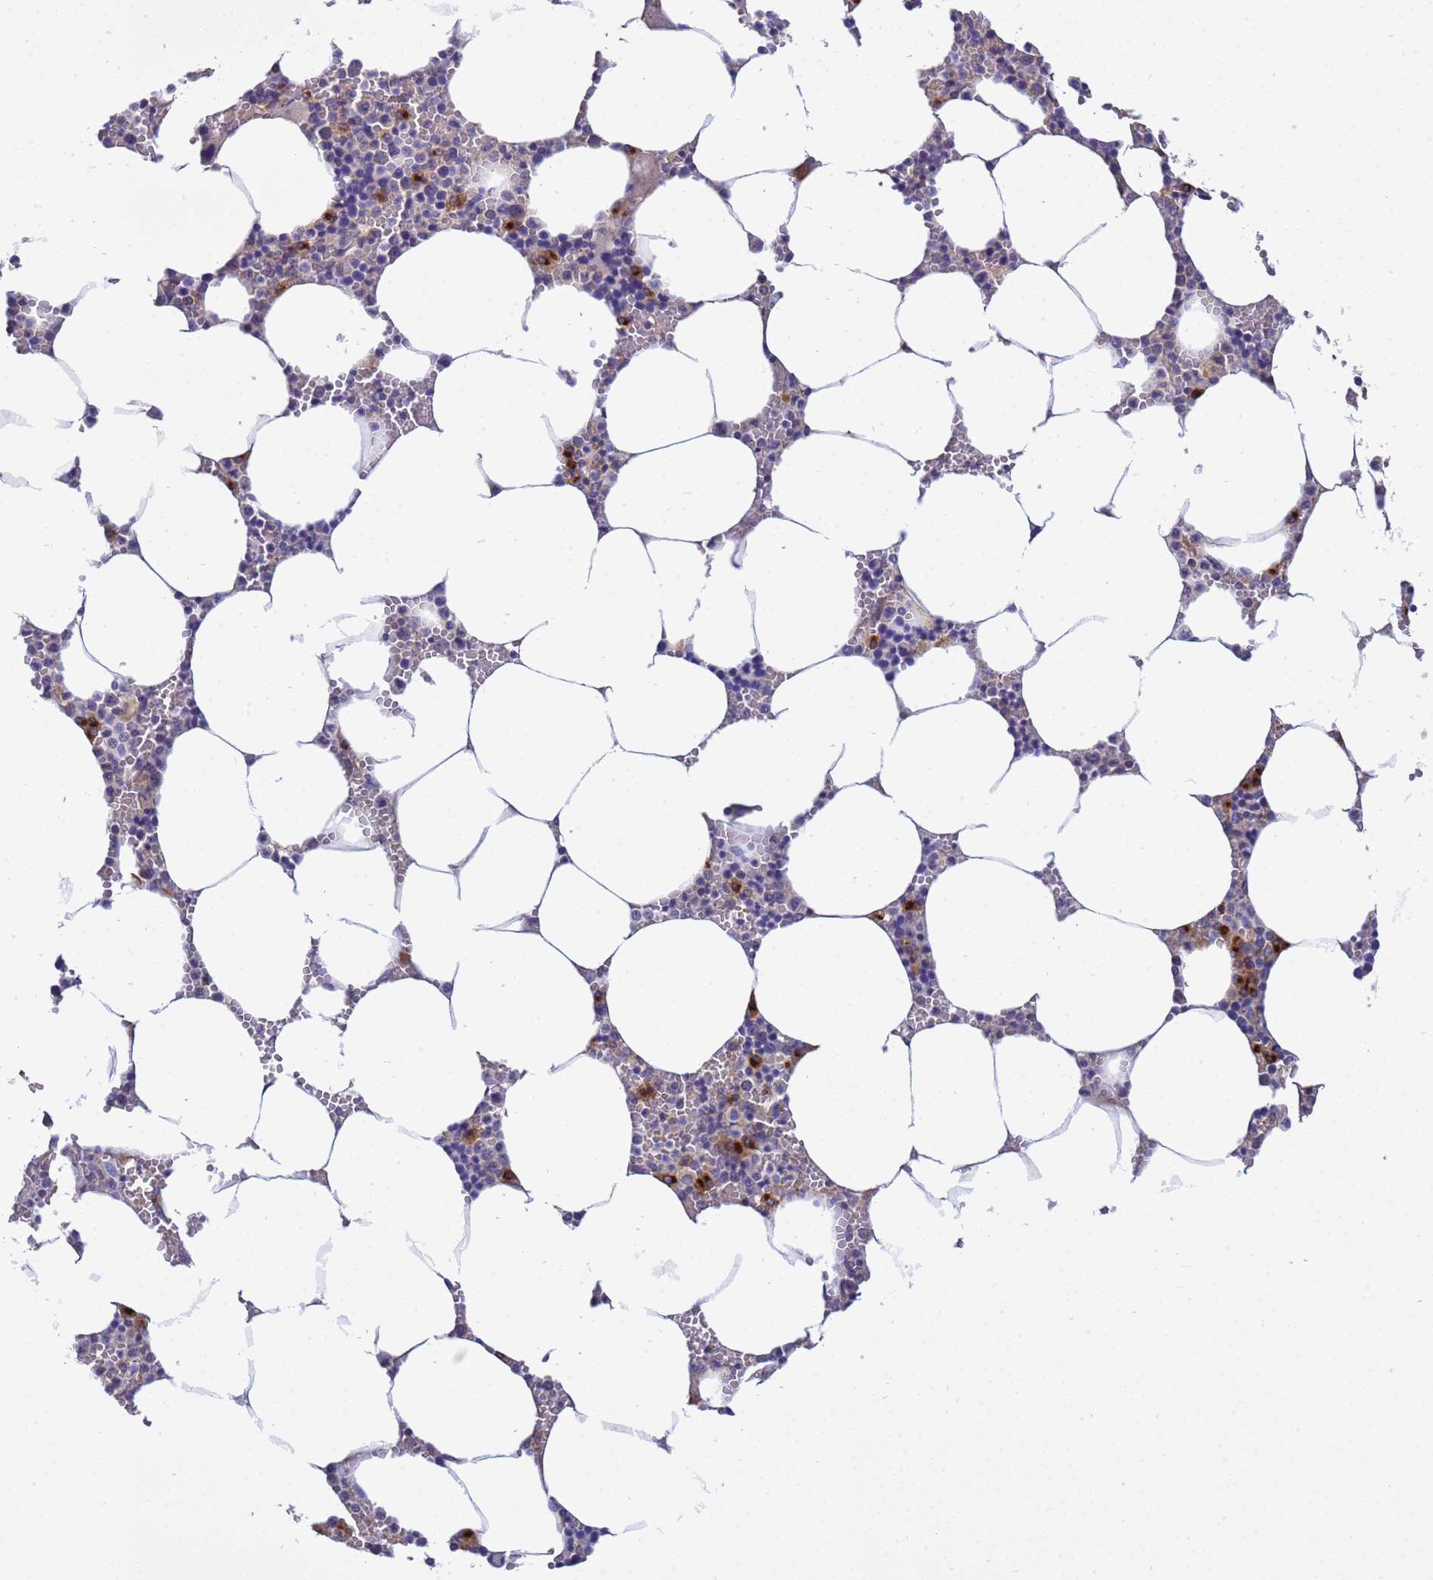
{"staining": {"intensity": "strong", "quantity": "<25%", "location": "cytoplasmic/membranous"}, "tissue": "bone marrow", "cell_type": "Hematopoietic cells", "image_type": "normal", "snomed": [{"axis": "morphology", "description": "Normal tissue, NOS"}, {"axis": "topography", "description": "Bone marrow"}], "caption": "Immunohistochemistry histopathology image of unremarkable bone marrow: bone marrow stained using IHC displays medium levels of strong protein expression localized specifically in the cytoplasmic/membranous of hematopoietic cells, appearing as a cytoplasmic/membranous brown color.", "gene": "ANAPC1", "patient": {"sex": "male", "age": 70}}